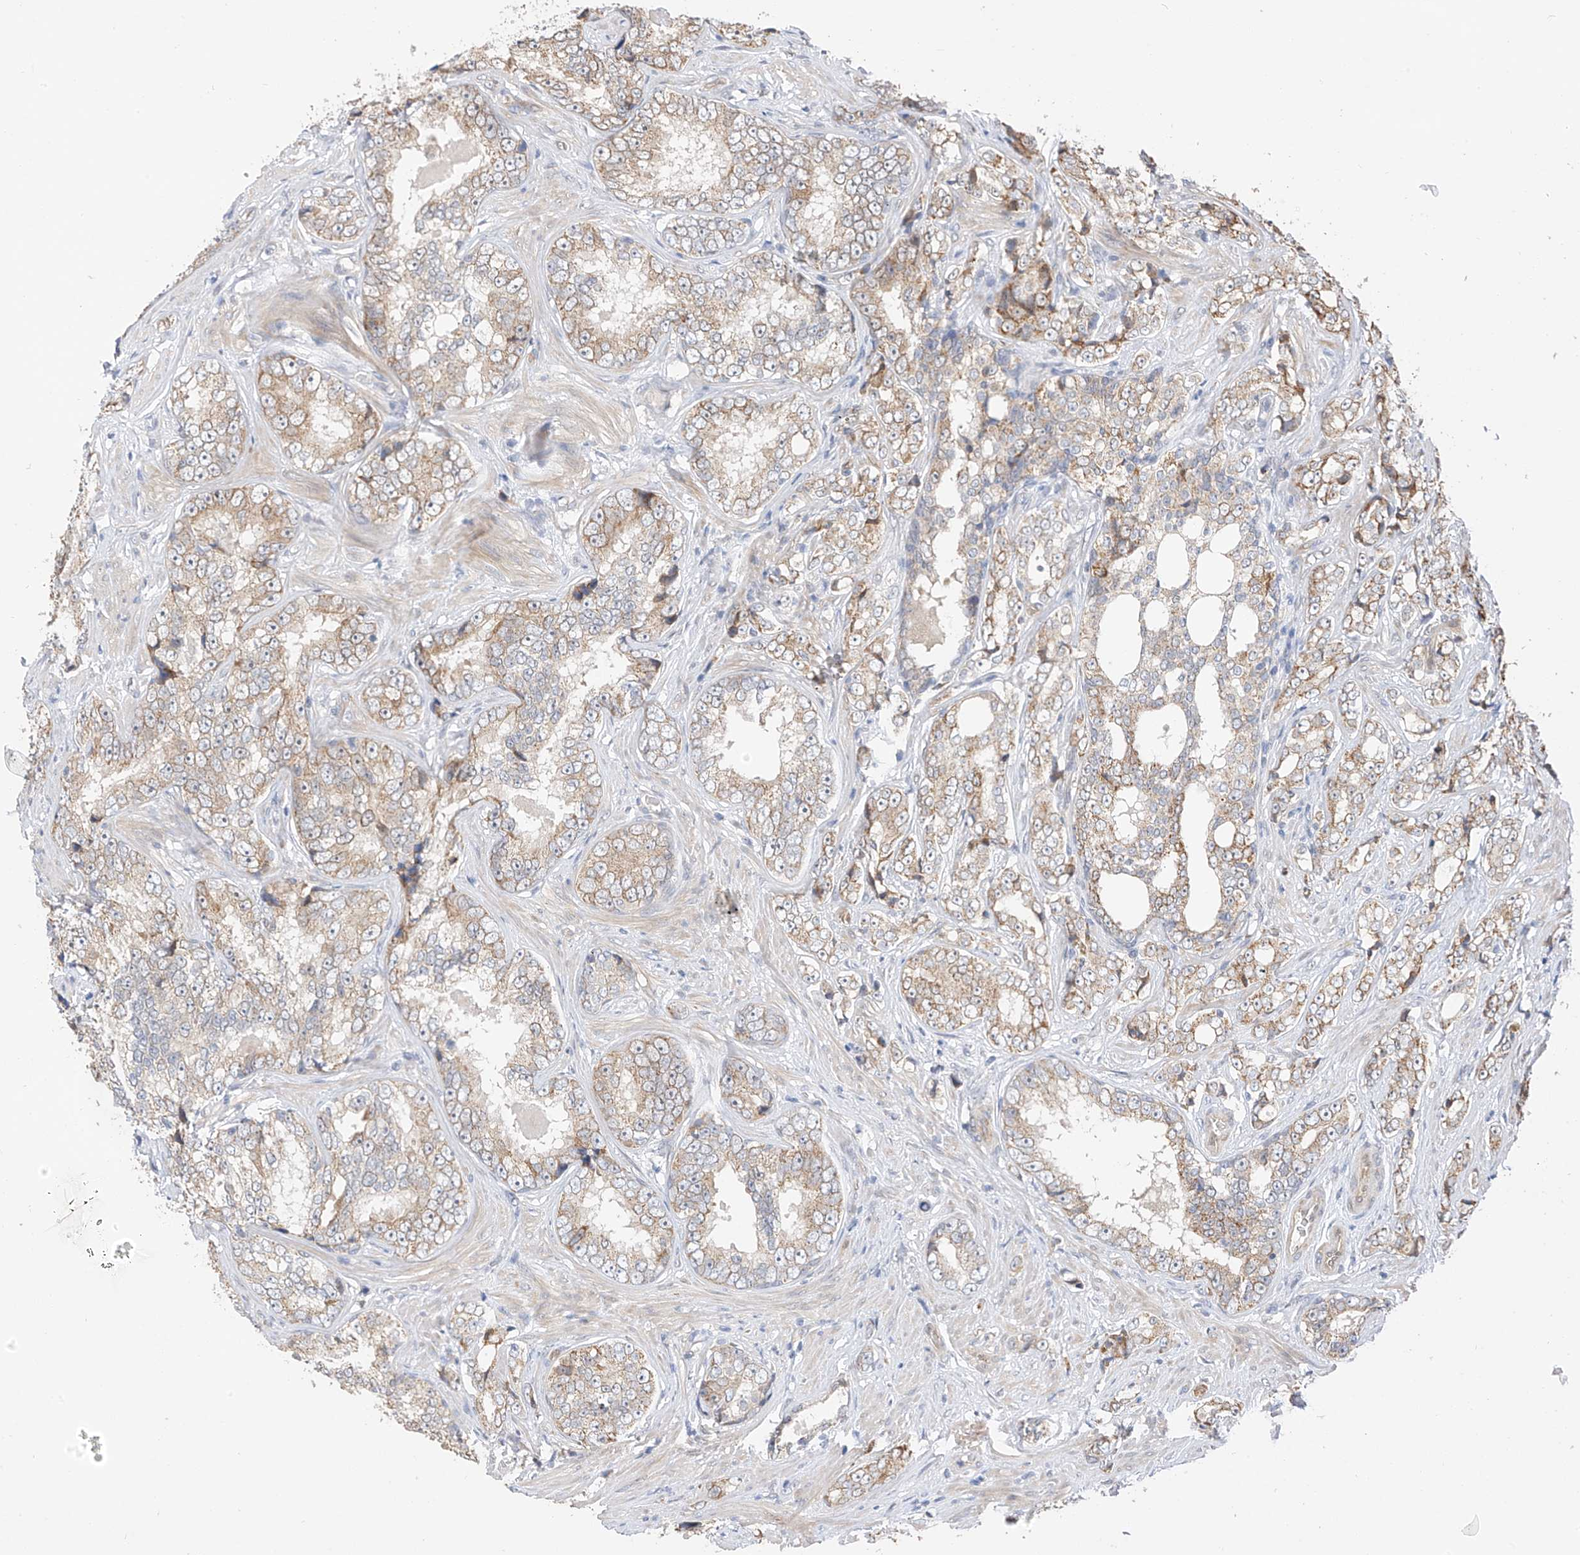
{"staining": {"intensity": "moderate", "quantity": "25%-75%", "location": "cytoplasmic/membranous"}, "tissue": "prostate cancer", "cell_type": "Tumor cells", "image_type": "cancer", "snomed": [{"axis": "morphology", "description": "Adenocarcinoma, High grade"}, {"axis": "topography", "description": "Prostate"}], "caption": "A medium amount of moderate cytoplasmic/membranous staining is identified in about 25%-75% of tumor cells in high-grade adenocarcinoma (prostate) tissue.", "gene": "PPA2", "patient": {"sex": "male", "age": 66}}